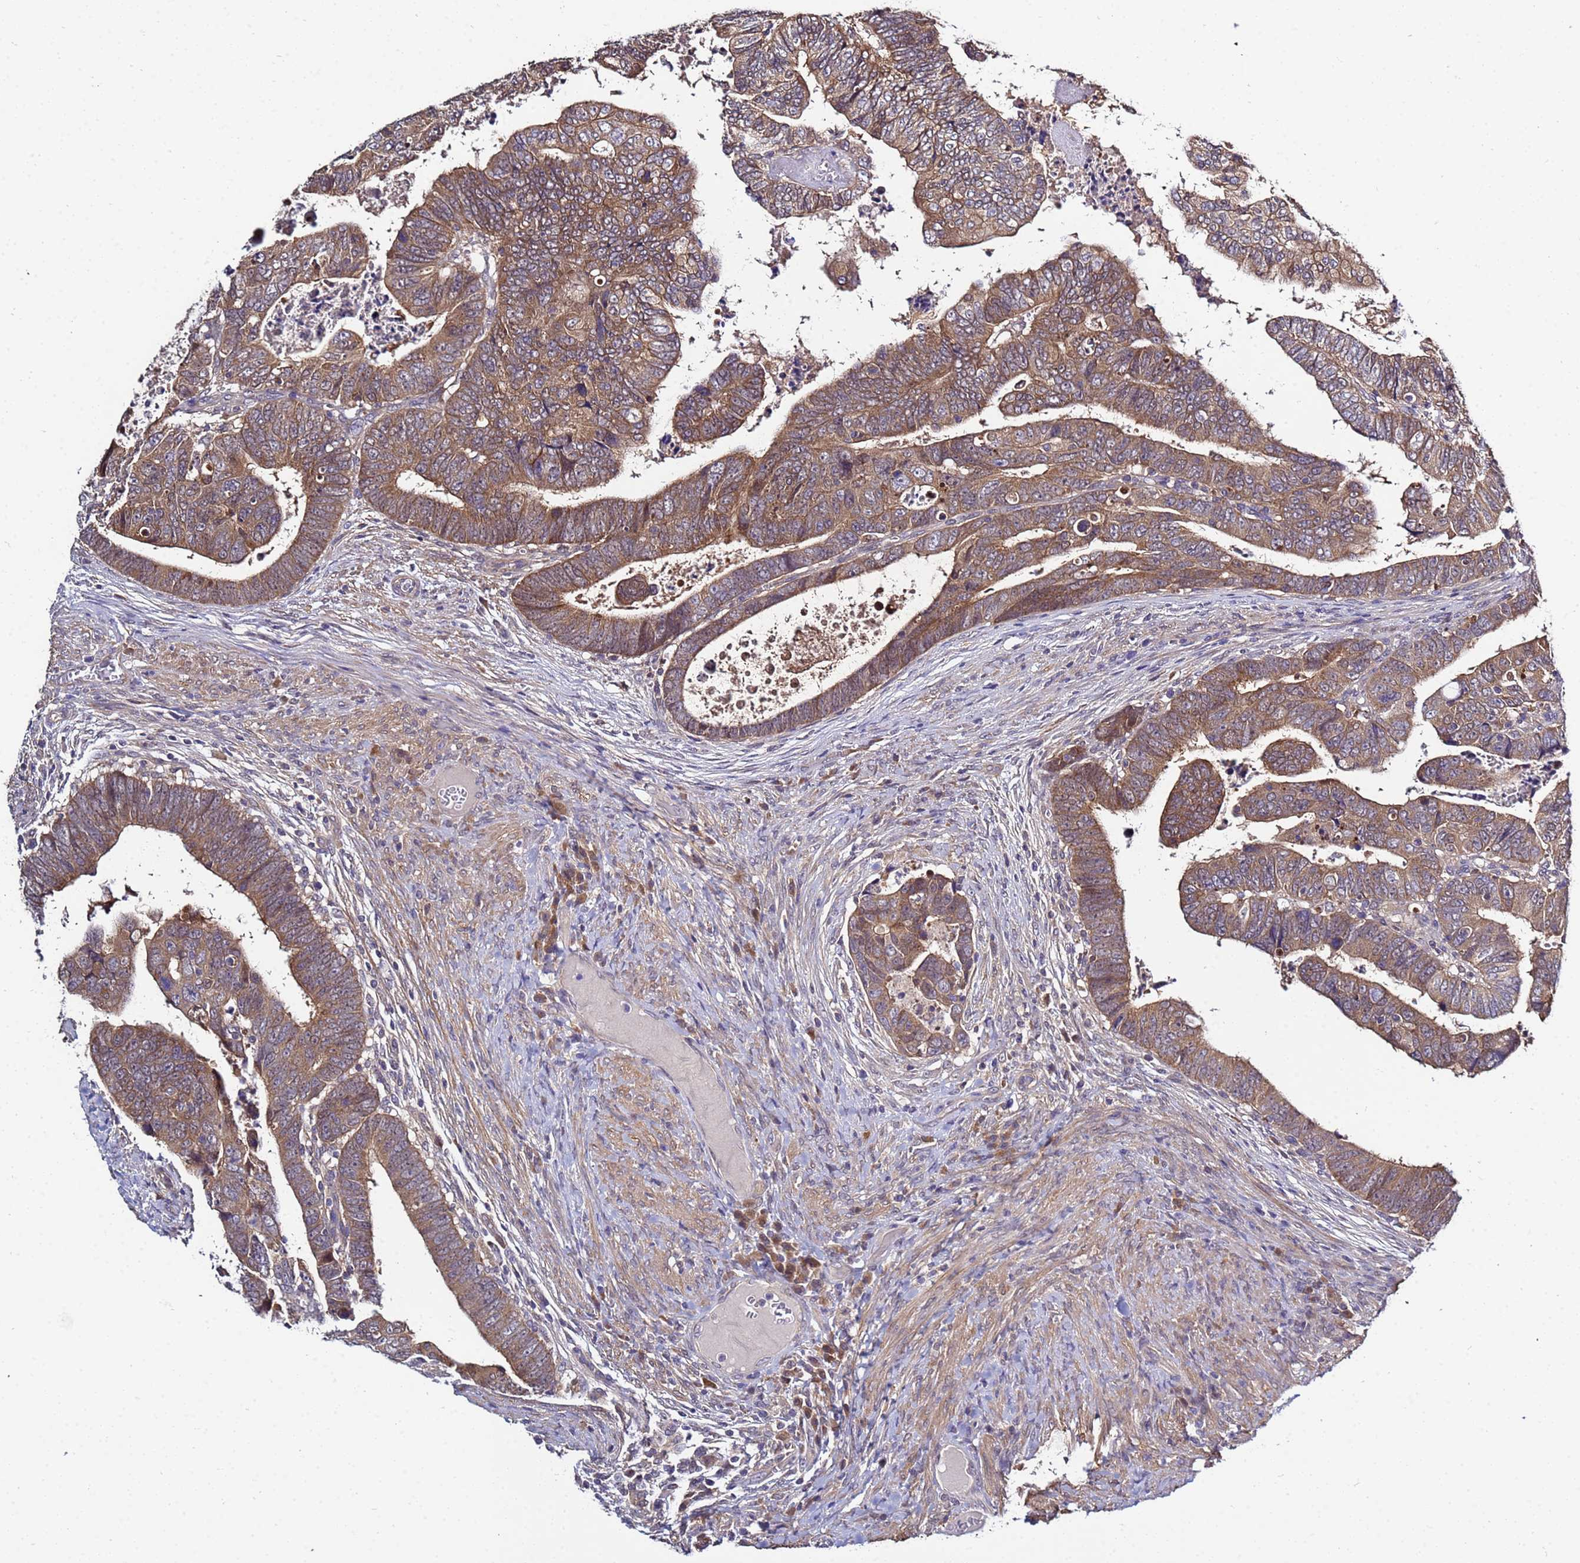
{"staining": {"intensity": "moderate", "quantity": ">75%", "location": "cytoplasmic/membranous"}, "tissue": "colorectal cancer", "cell_type": "Tumor cells", "image_type": "cancer", "snomed": [{"axis": "morphology", "description": "Normal tissue, NOS"}, {"axis": "morphology", "description": "Adenocarcinoma, NOS"}, {"axis": "topography", "description": "Rectum"}], "caption": "DAB immunohistochemical staining of human colorectal cancer displays moderate cytoplasmic/membranous protein staining in about >75% of tumor cells. The staining is performed using DAB brown chromogen to label protein expression. The nuclei are counter-stained blue using hematoxylin.", "gene": "NAXE", "patient": {"sex": "female", "age": 65}}